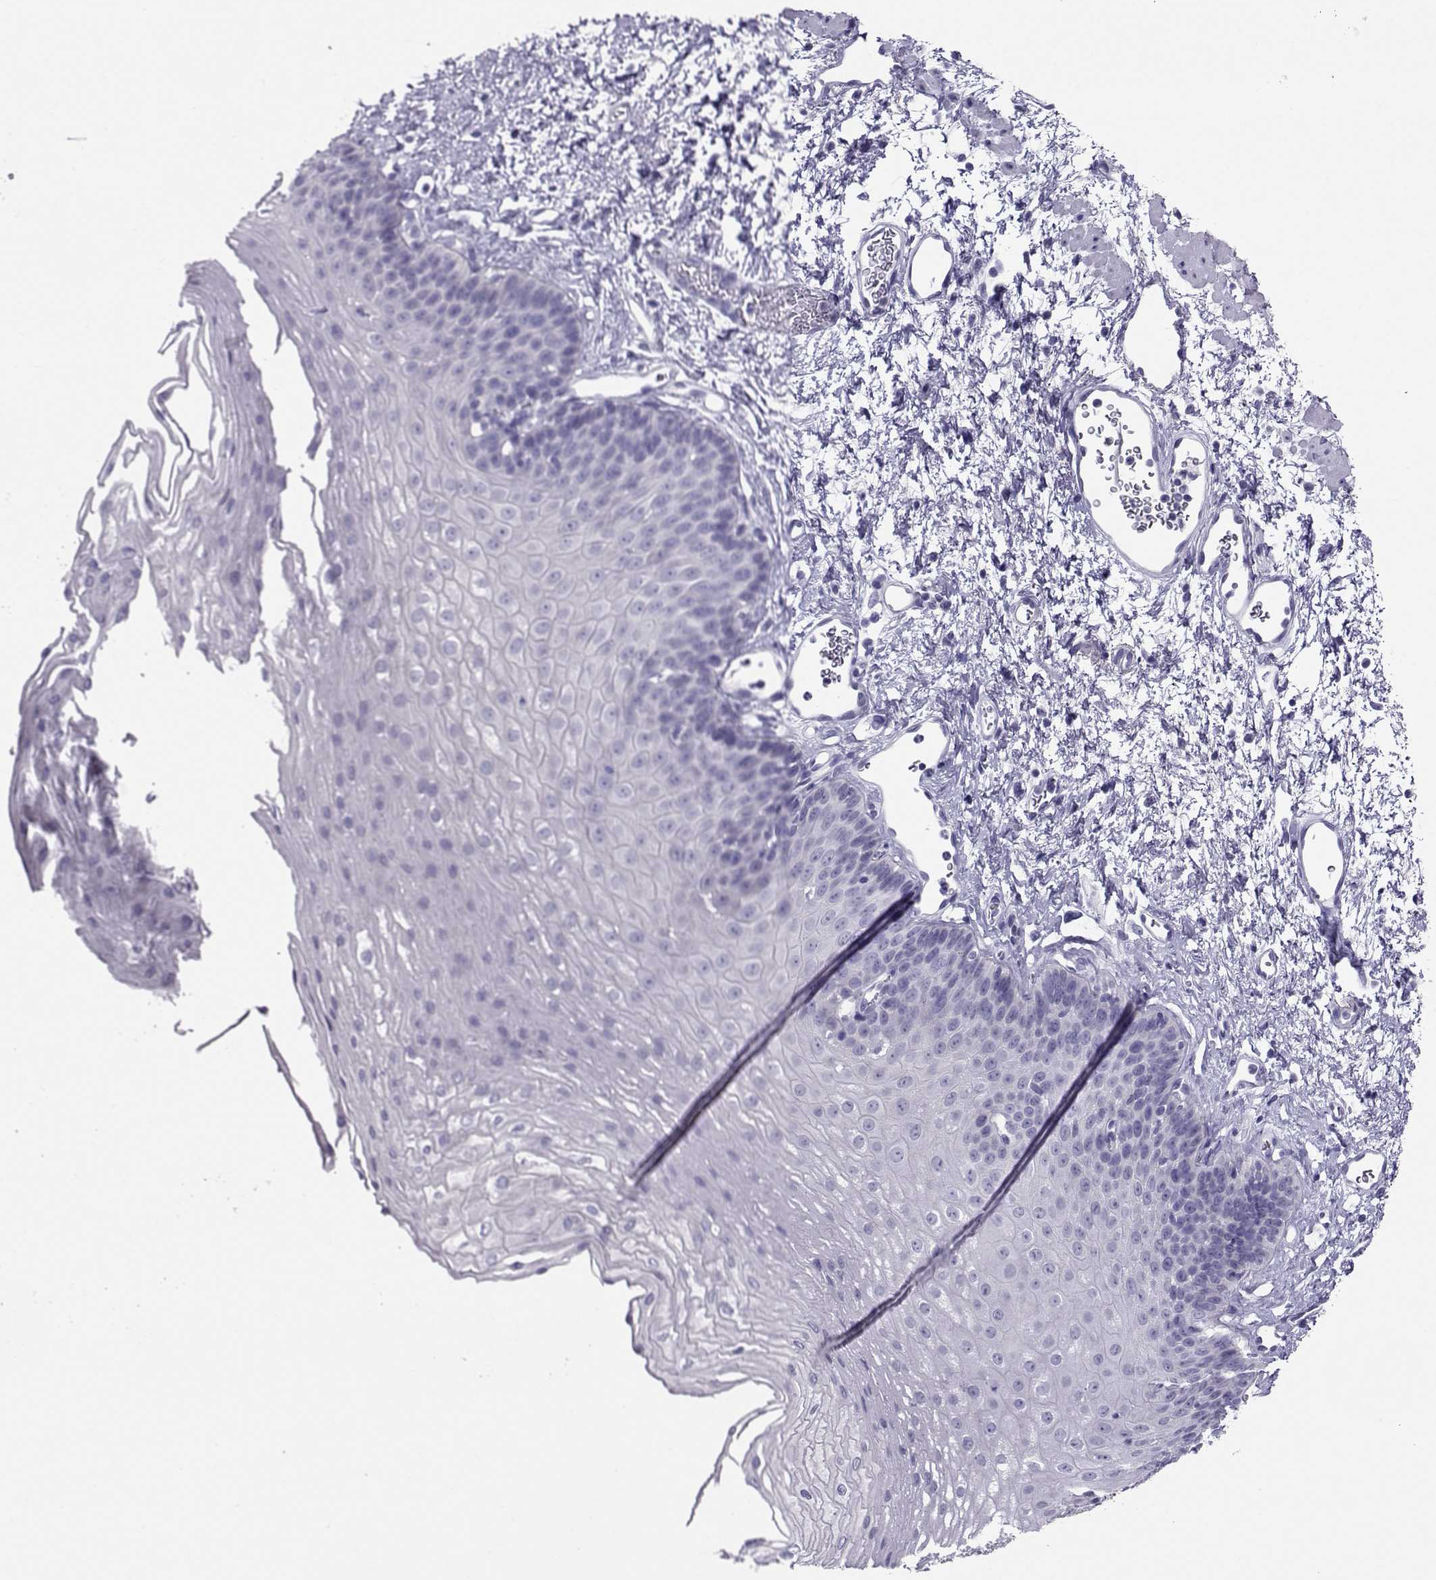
{"staining": {"intensity": "negative", "quantity": "none", "location": "none"}, "tissue": "esophagus", "cell_type": "Squamous epithelial cells", "image_type": "normal", "snomed": [{"axis": "morphology", "description": "Normal tissue, NOS"}, {"axis": "topography", "description": "Esophagus"}], "caption": "This is a photomicrograph of IHC staining of benign esophagus, which shows no staining in squamous epithelial cells.", "gene": "PGK1", "patient": {"sex": "female", "age": 62}}